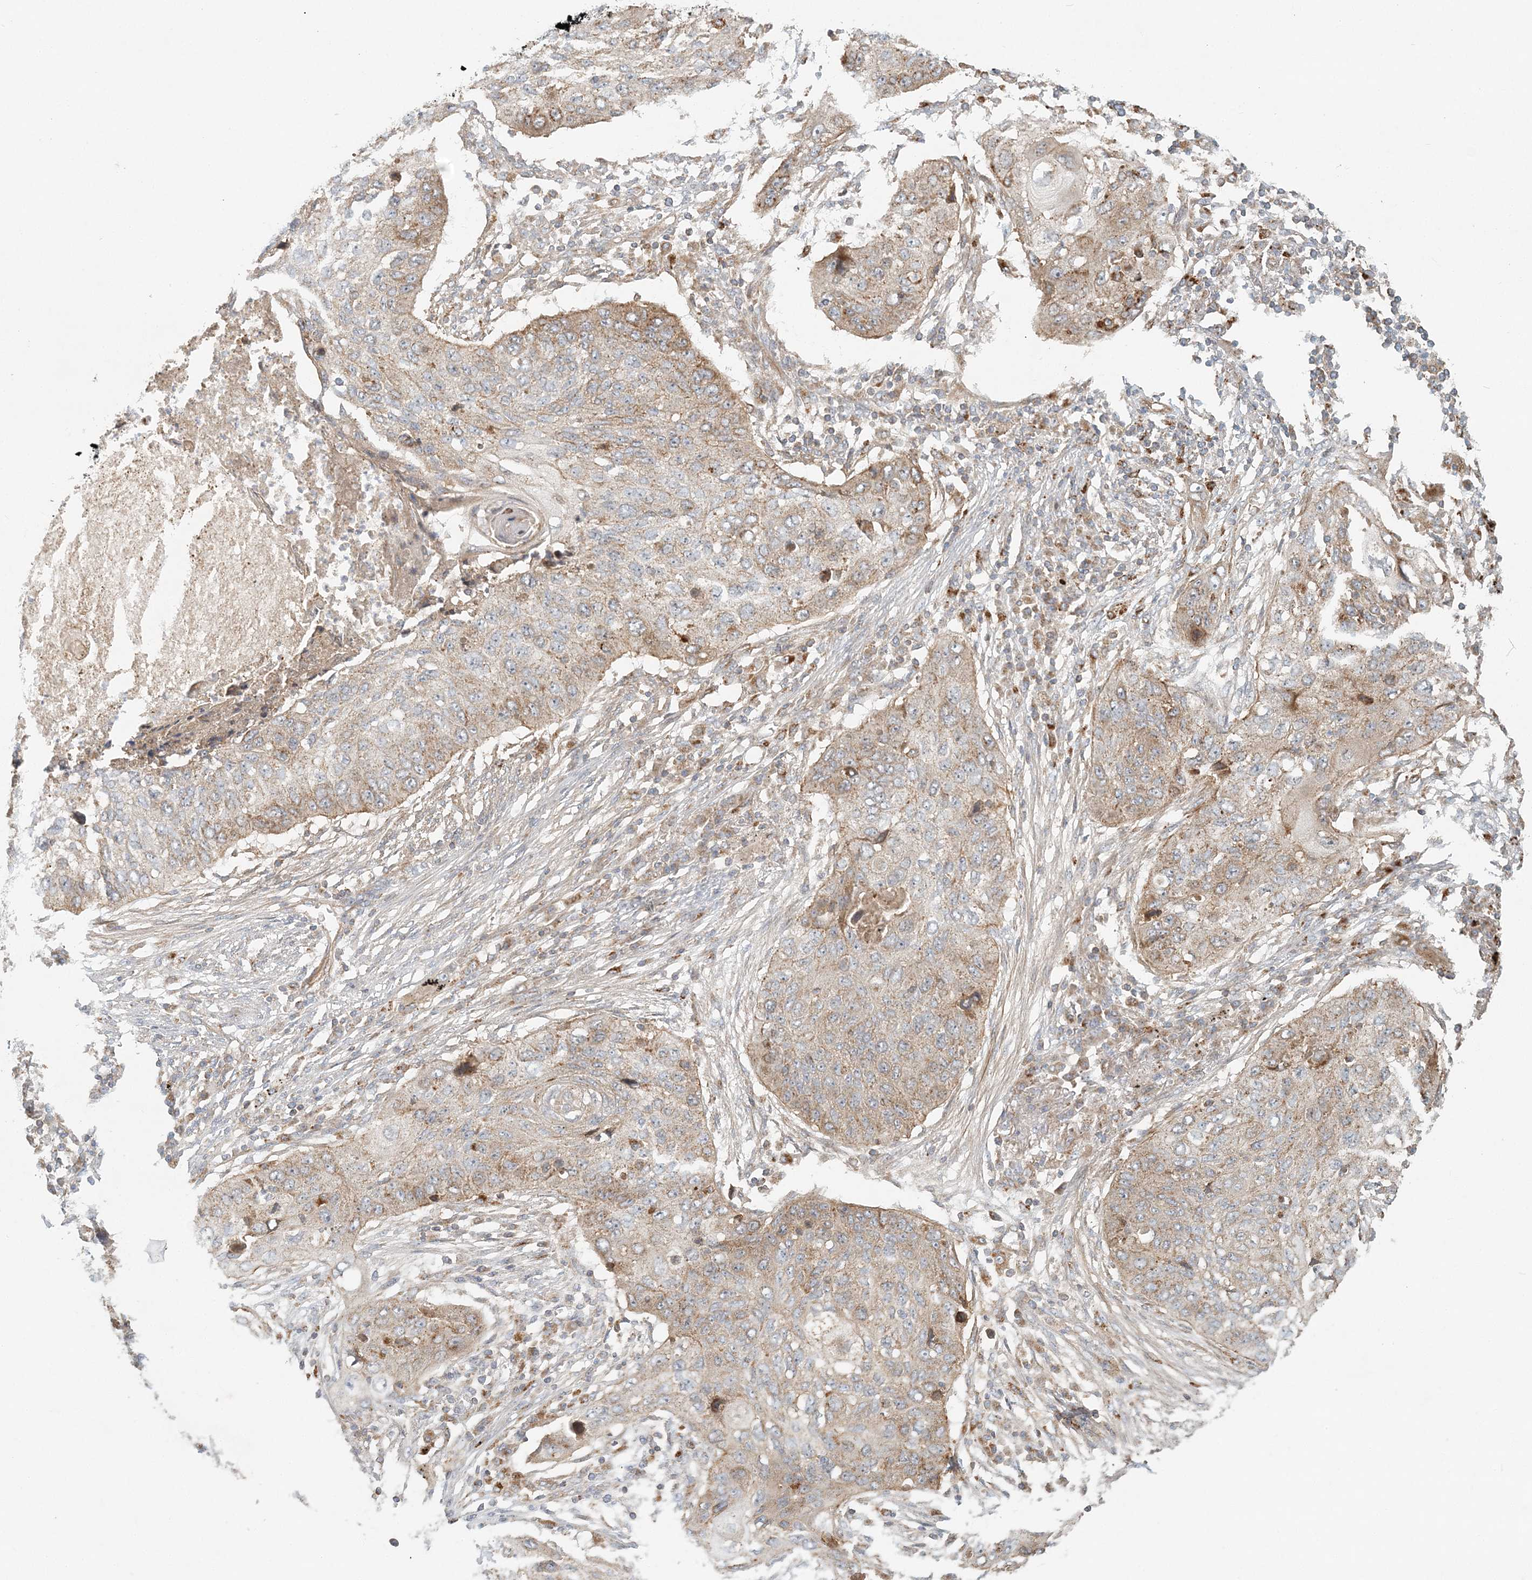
{"staining": {"intensity": "moderate", "quantity": "25%-75%", "location": "cytoplasmic/membranous"}, "tissue": "lung cancer", "cell_type": "Tumor cells", "image_type": "cancer", "snomed": [{"axis": "morphology", "description": "Squamous cell carcinoma, NOS"}, {"axis": "topography", "description": "Lung"}], "caption": "Immunohistochemical staining of lung squamous cell carcinoma reveals moderate cytoplasmic/membranous protein staining in about 25%-75% of tumor cells. The protein is shown in brown color, while the nuclei are stained blue.", "gene": "KIAA0232", "patient": {"sex": "female", "age": 63}}